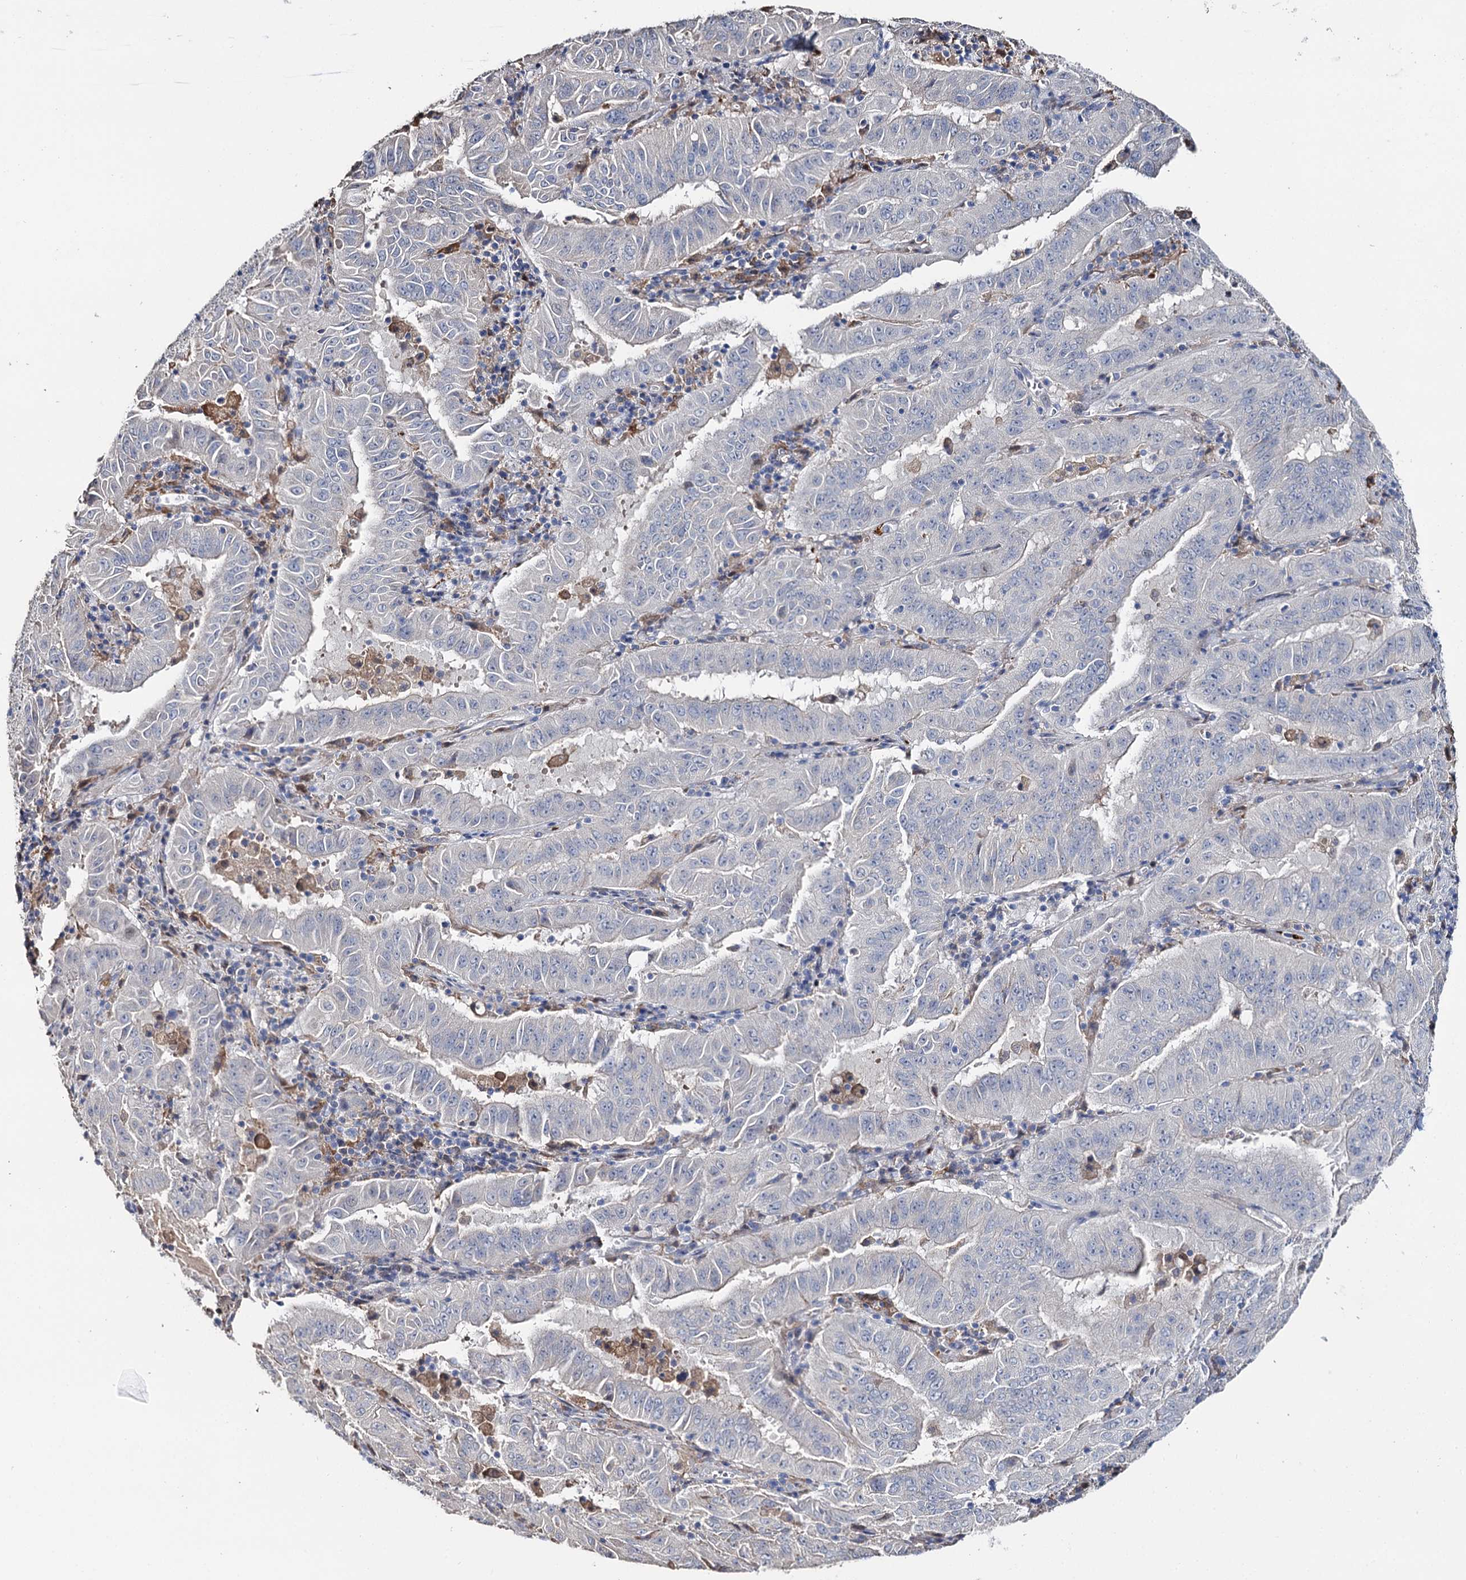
{"staining": {"intensity": "negative", "quantity": "none", "location": "none"}, "tissue": "pancreatic cancer", "cell_type": "Tumor cells", "image_type": "cancer", "snomed": [{"axis": "morphology", "description": "Adenocarcinoma, NOS"}, {"axis": "topography", "description": "Pancreas"}], "caption": "Immunohistochemical staining of human adenocarcinoma (pancreatic) shows no significant staining in tumor cells.", "gene": "DNAH6", "patient": {"sex": "male", "age": 63}}